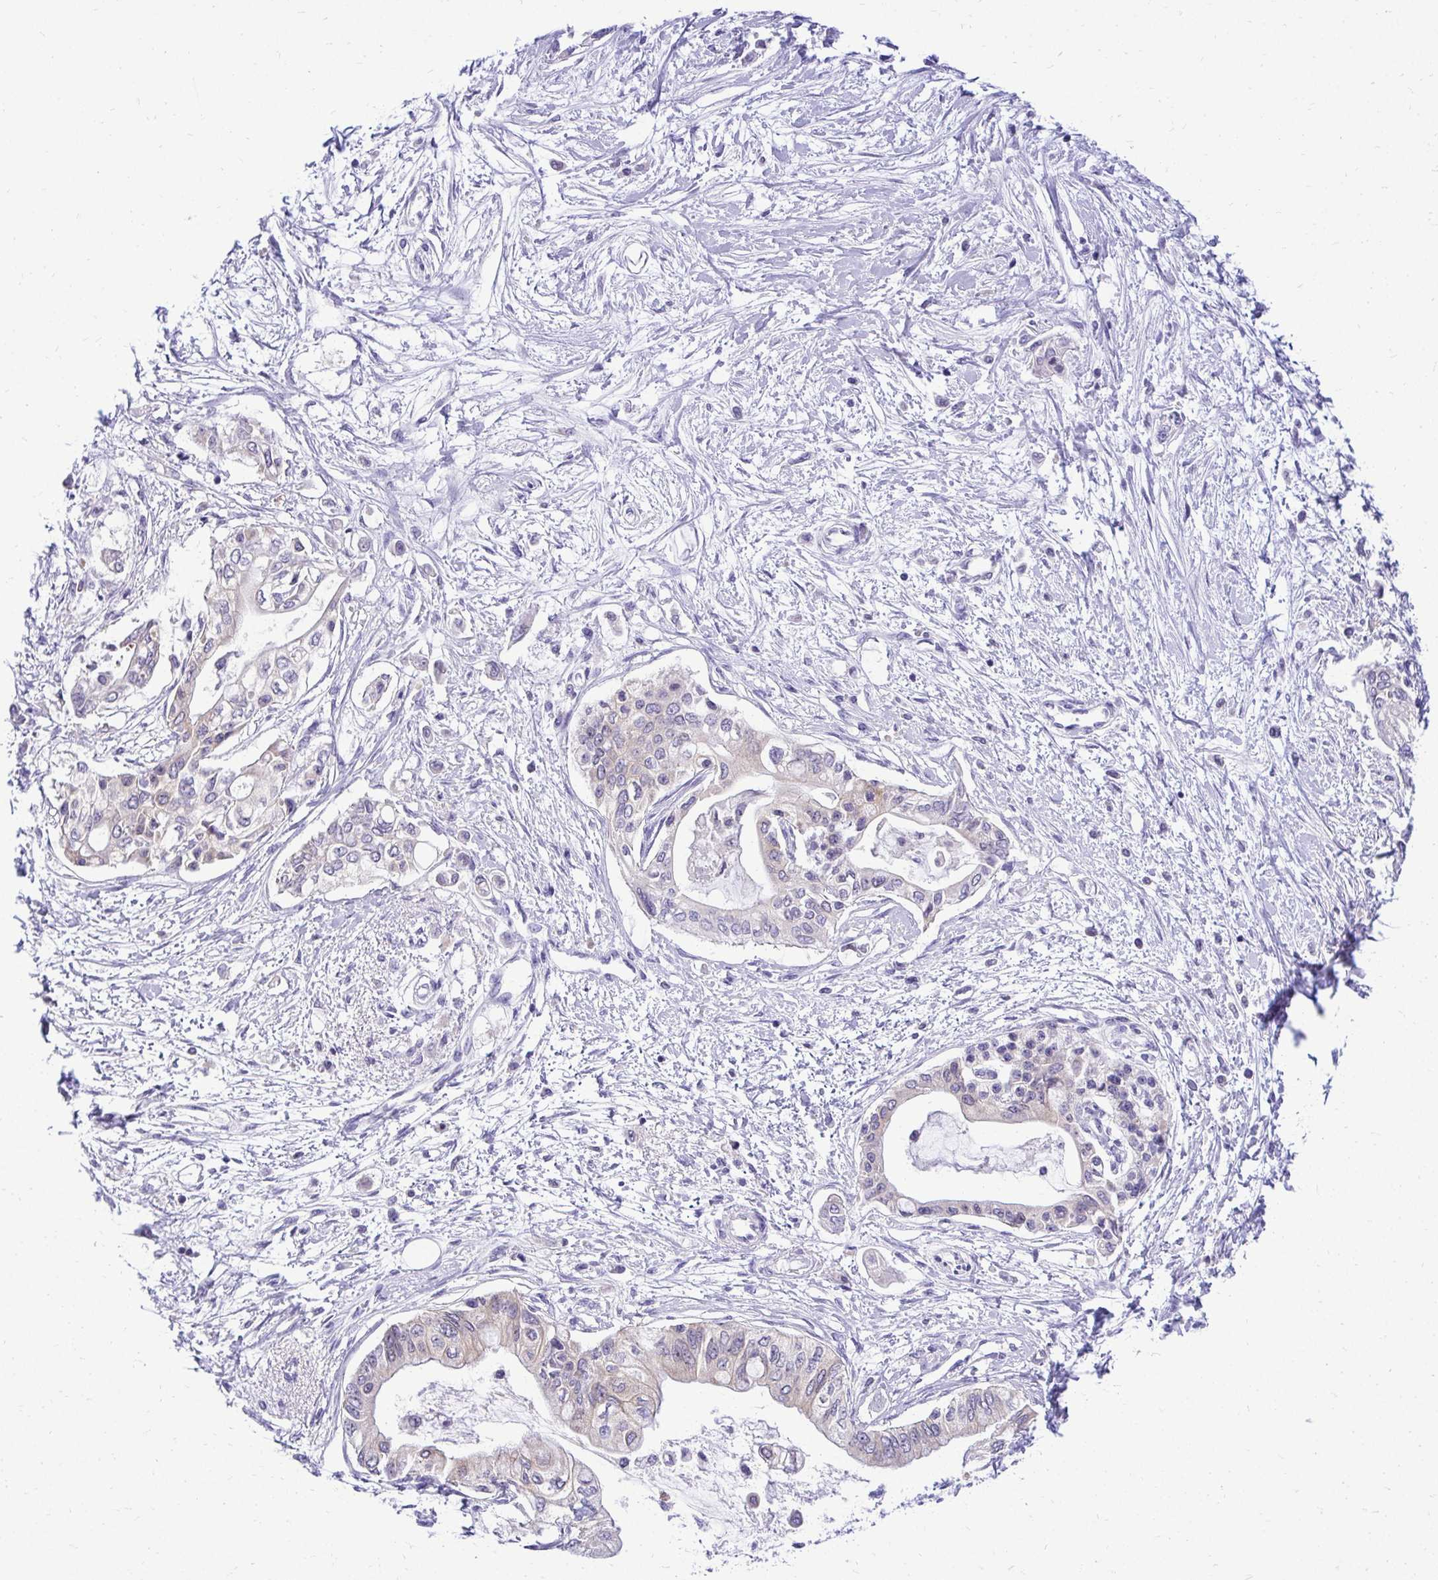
{"staining": {"intensity": "negative", "quantity": "none", "location": "none"}, "tissue": "pancreatic cancer", "cell_type": "Tumor cells", "image_type": "cancer", "snomed": [{"axis": "morphology", "description": "Adenocarcinoma, NOS"}, {"axis": "topography", "description": "Pancreas"}], "caption": "Immunohistochemical staining of adenocarcinoma (pancreatic) reveals no significant positivity in tumor cells.", "gene": "NIFK", "patient": {"sex": "female", "age": 77}}